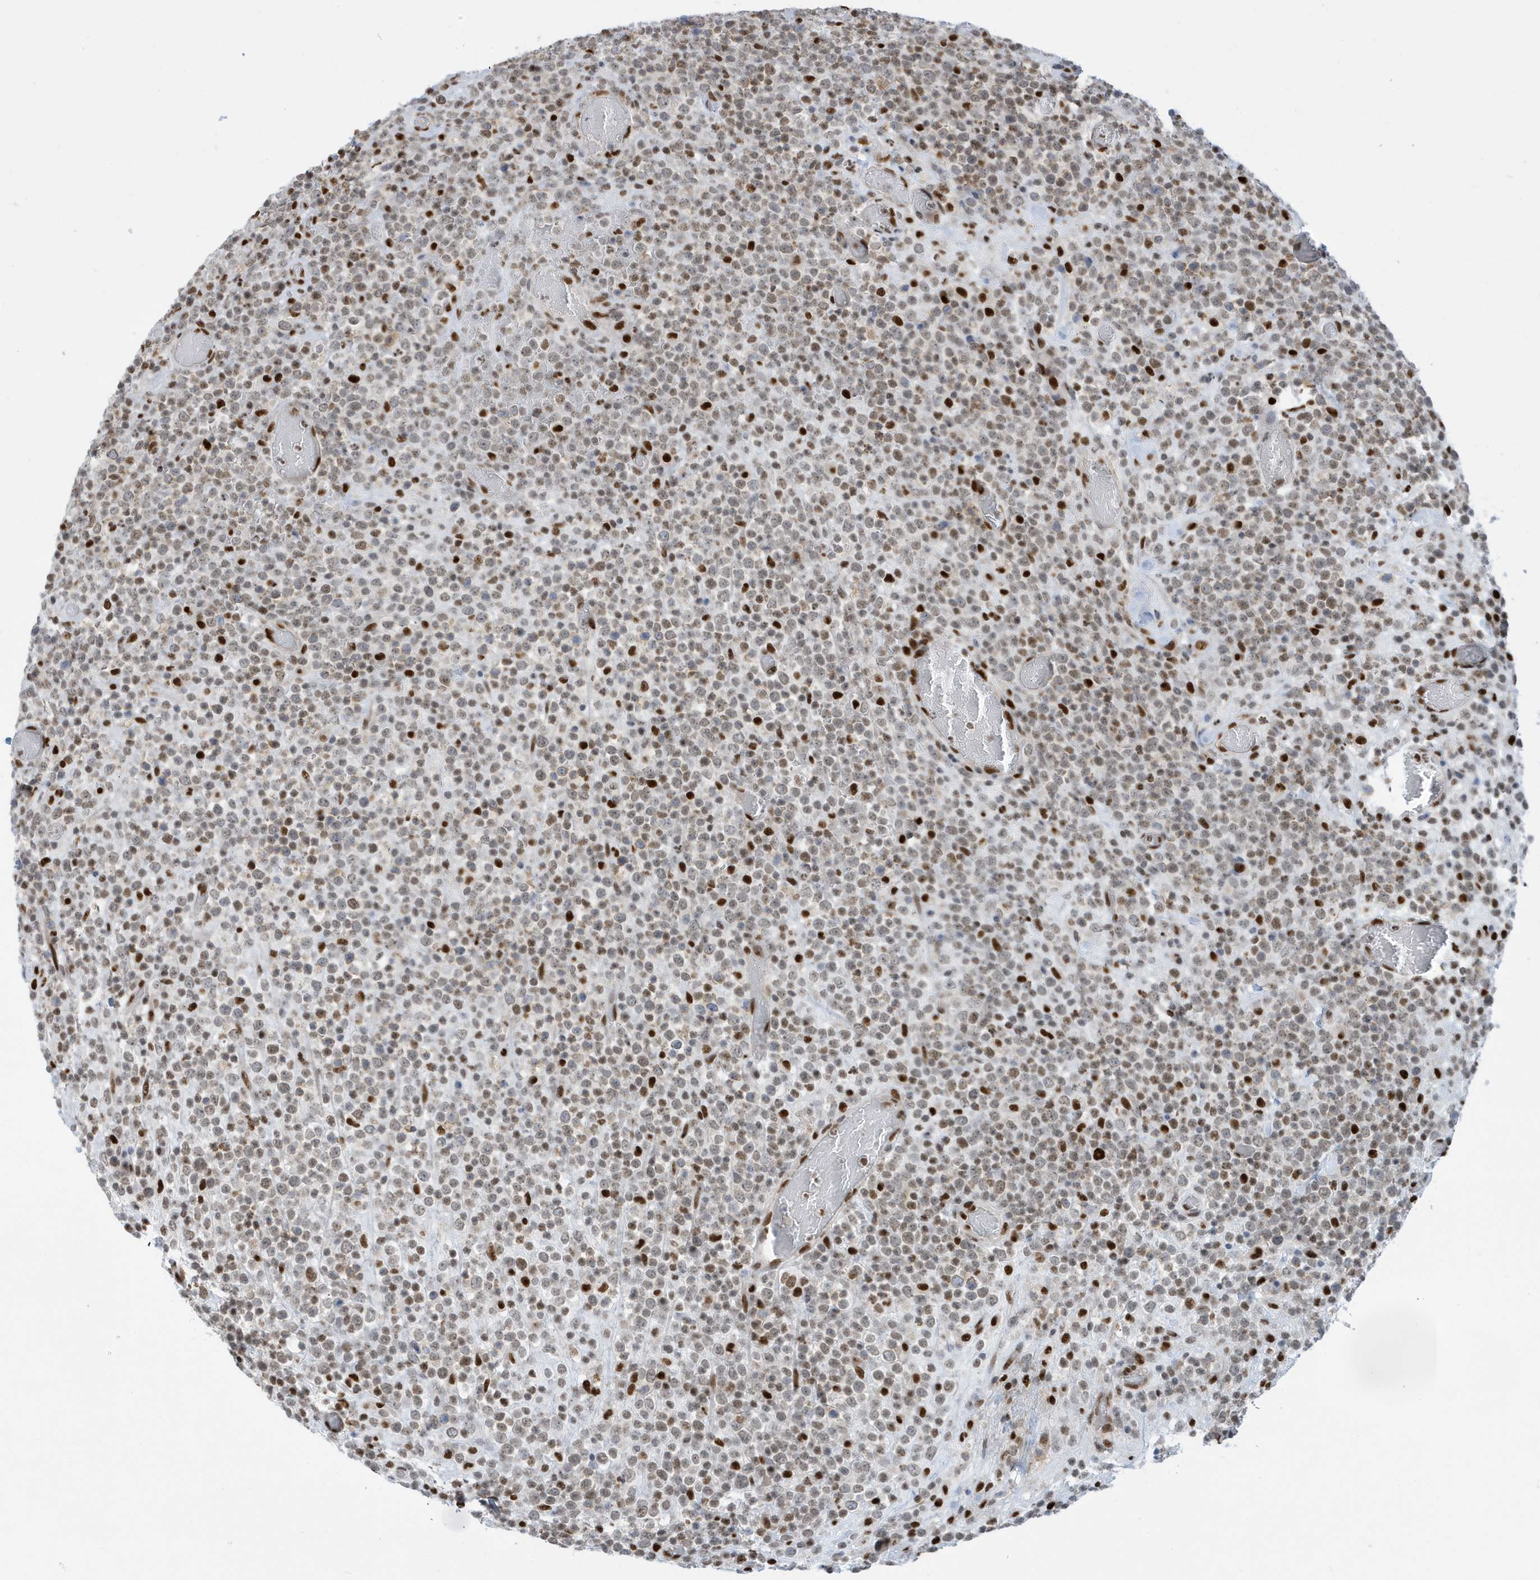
{"staining": {"intensity": "weak", "quantity": "25%-75%", "location": "nuclear"}, "tissue": "lymphoma", "cell_type": "Tumor cells", "image_type": "cancer", "snomed": [{"axis": "morphology", "description": "Malignant lymphoma, non-Hodgkin's type, High grade"}, {"axis": "topography", "description": "Colon"}], "caption": "Human lymphoma stained with a brown dye displays weak nuclear positive positivity in about 25%-75% of tumor cells.", "gene": "PCYT1A", "patient": {"sex": "female", "age": 53}}